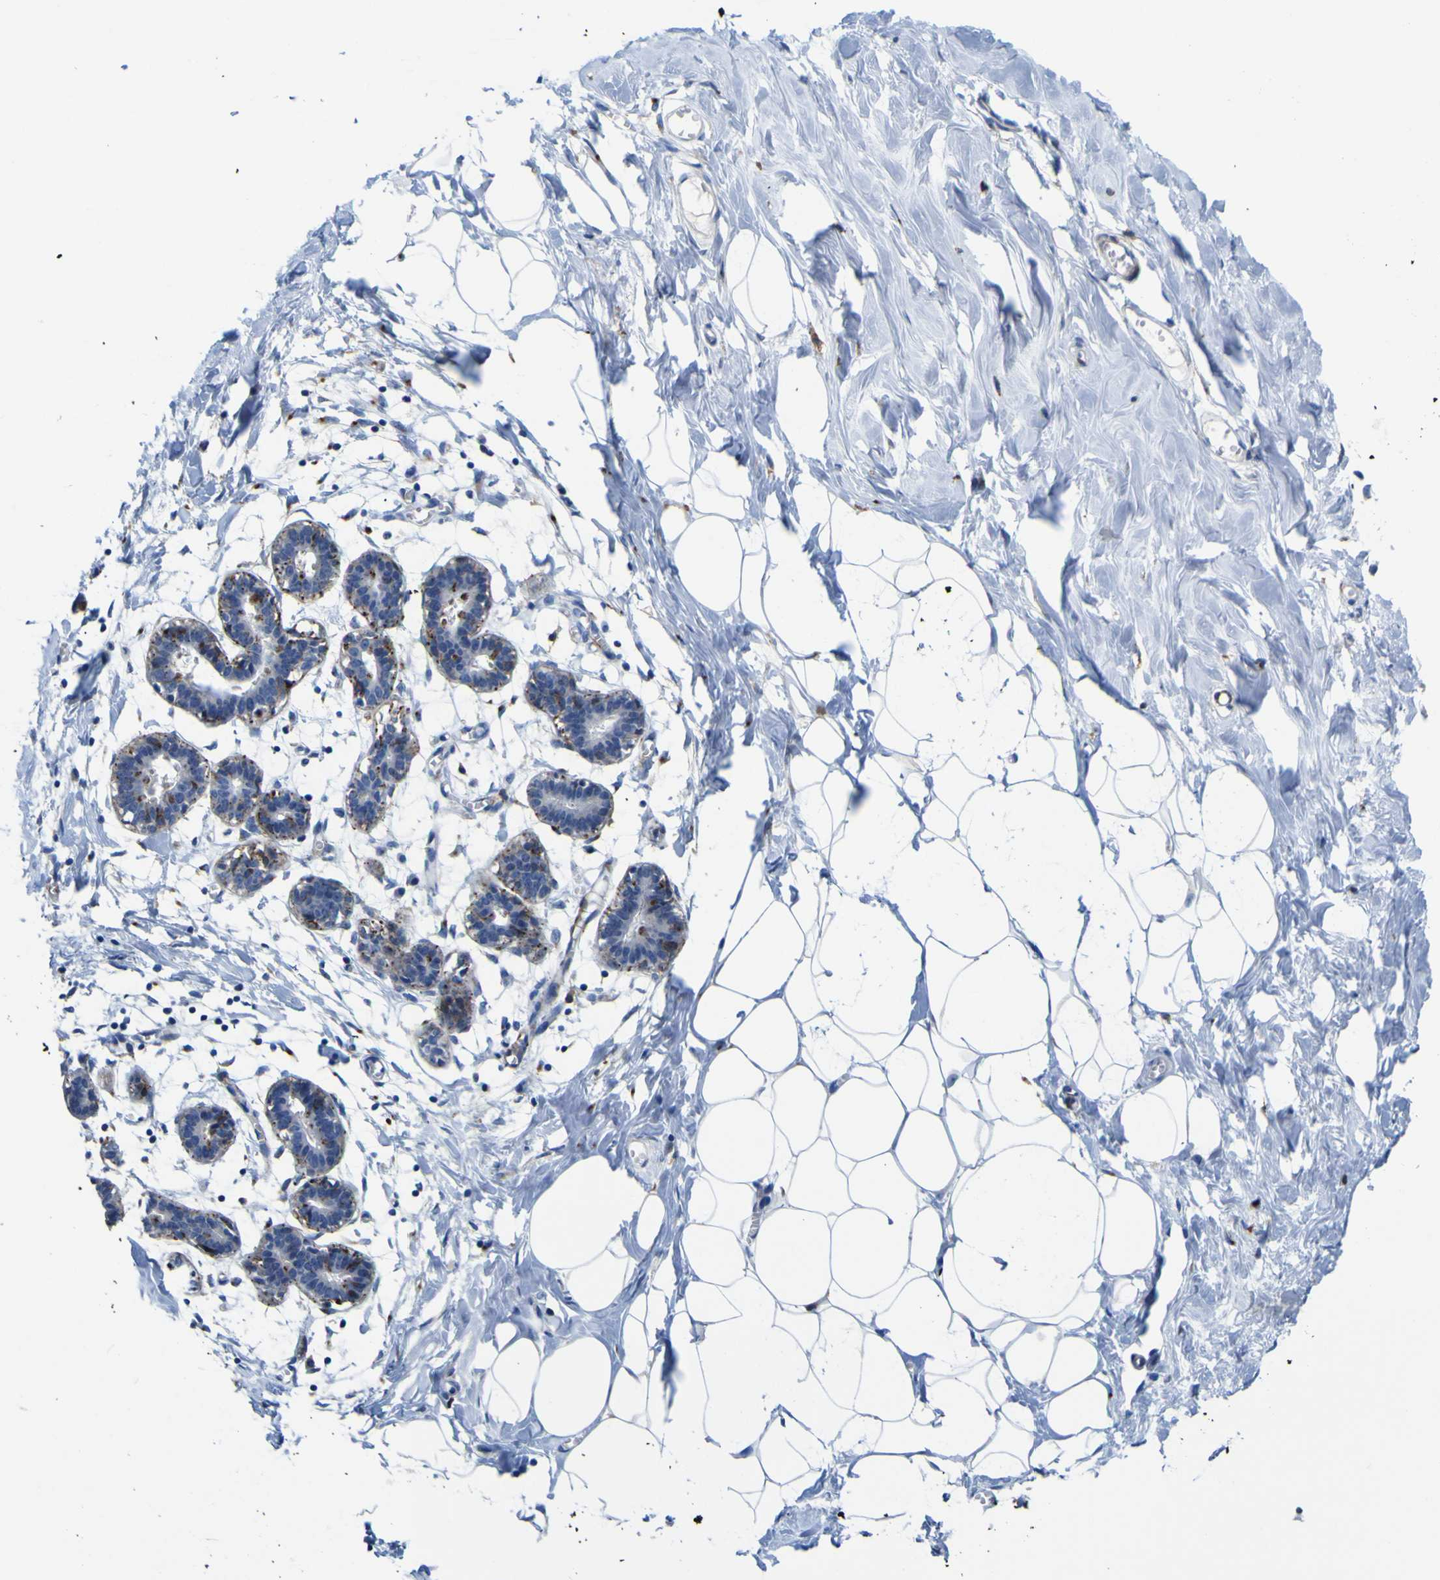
{"staining": {"intensity": "negative", "quantity": "none", "location": "none"}, "tissue": "breast", "cell_type": "Adipocytes", "image_type": "normal", "snomed": [{"axis": "morphology", "description": "Normal tissue, NOS"}, {"axis": "topography", "description": "Breast"}], "caption": "IHC histopathology image of benign breast: breast stained with DAB exhibits no significant protein staining in adipocytes. (DAB immunohistochemistry with hematoxylin counter stain).", "gene": "PTPRF", "patient": {"sex": "female", "age": 27}}